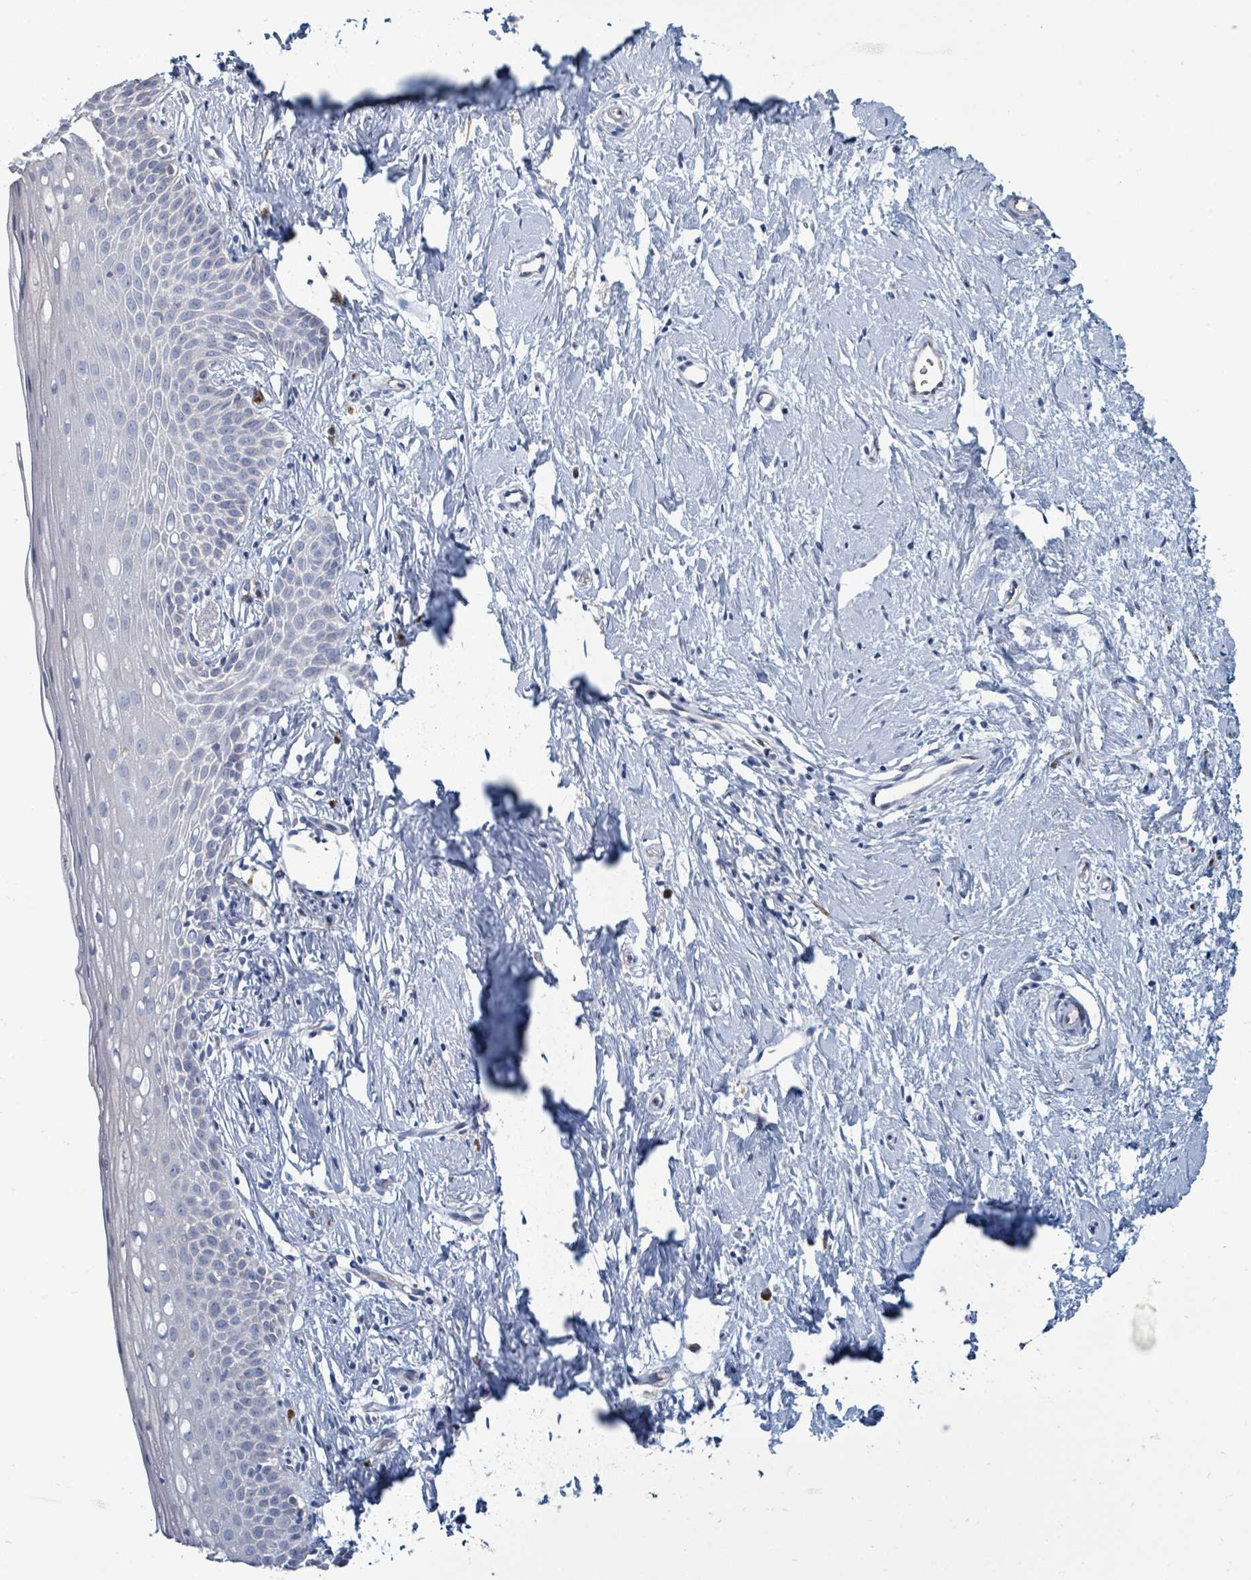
{"staining": {"intensity": "negative", "quantity": "none", "location": "none"}, "tissue": "cervix", "cell_type": "Glandular cells", "image_type": "normal", "snomed": [{"axis": "morphology", "description": "Normal tissue, NOS"}, {"axis": "topography", "description": "Cervix"}], "caption": "This micrograph is of unremarkable cervix stained with immunohistochemistry to label a protein in brown with the nuclei are counter-stained blue. There is no positivity in glandular cells. (DAB (3,3'-diaminobenzidine) immunohistochemistry (IHC) visualized using brightfield microscopy, high magnification).", "gene": "SIRPB1", "patient": {"sex": "female", "age": 57}}